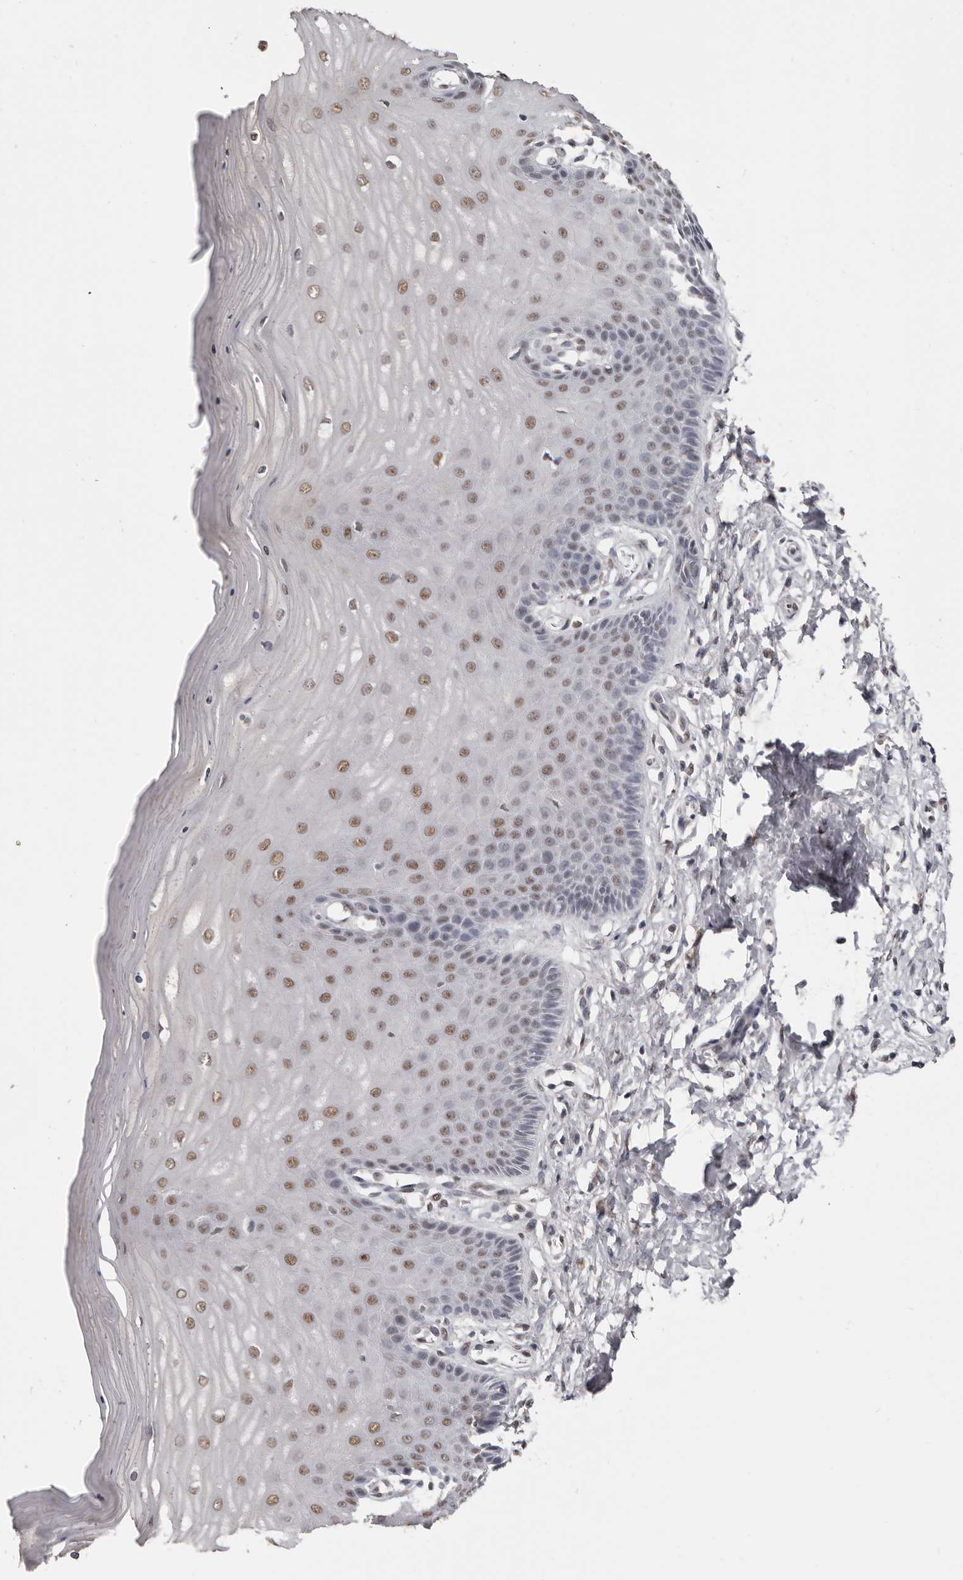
{"staining": {"intensity": "weak", "quantity": "<25%", "location": "nuclear"}, "tissue": "cervix", "cell_type": "Glandular cells", "image_type": "normal", "snomed": [{"axis": "morphology", "description": "Normal tissue, NOS"}, {"axis": "topography", "description": "Cervix"}], "caption": "This photomicrograph is of benign cervix stained with immunohistochemistry to label a protein in brown with the nuclei are counter-stained blue. There is no expression in glandular cells.", "gene": "SCAF4", "patient": {"sex": "female", "age": 55}}